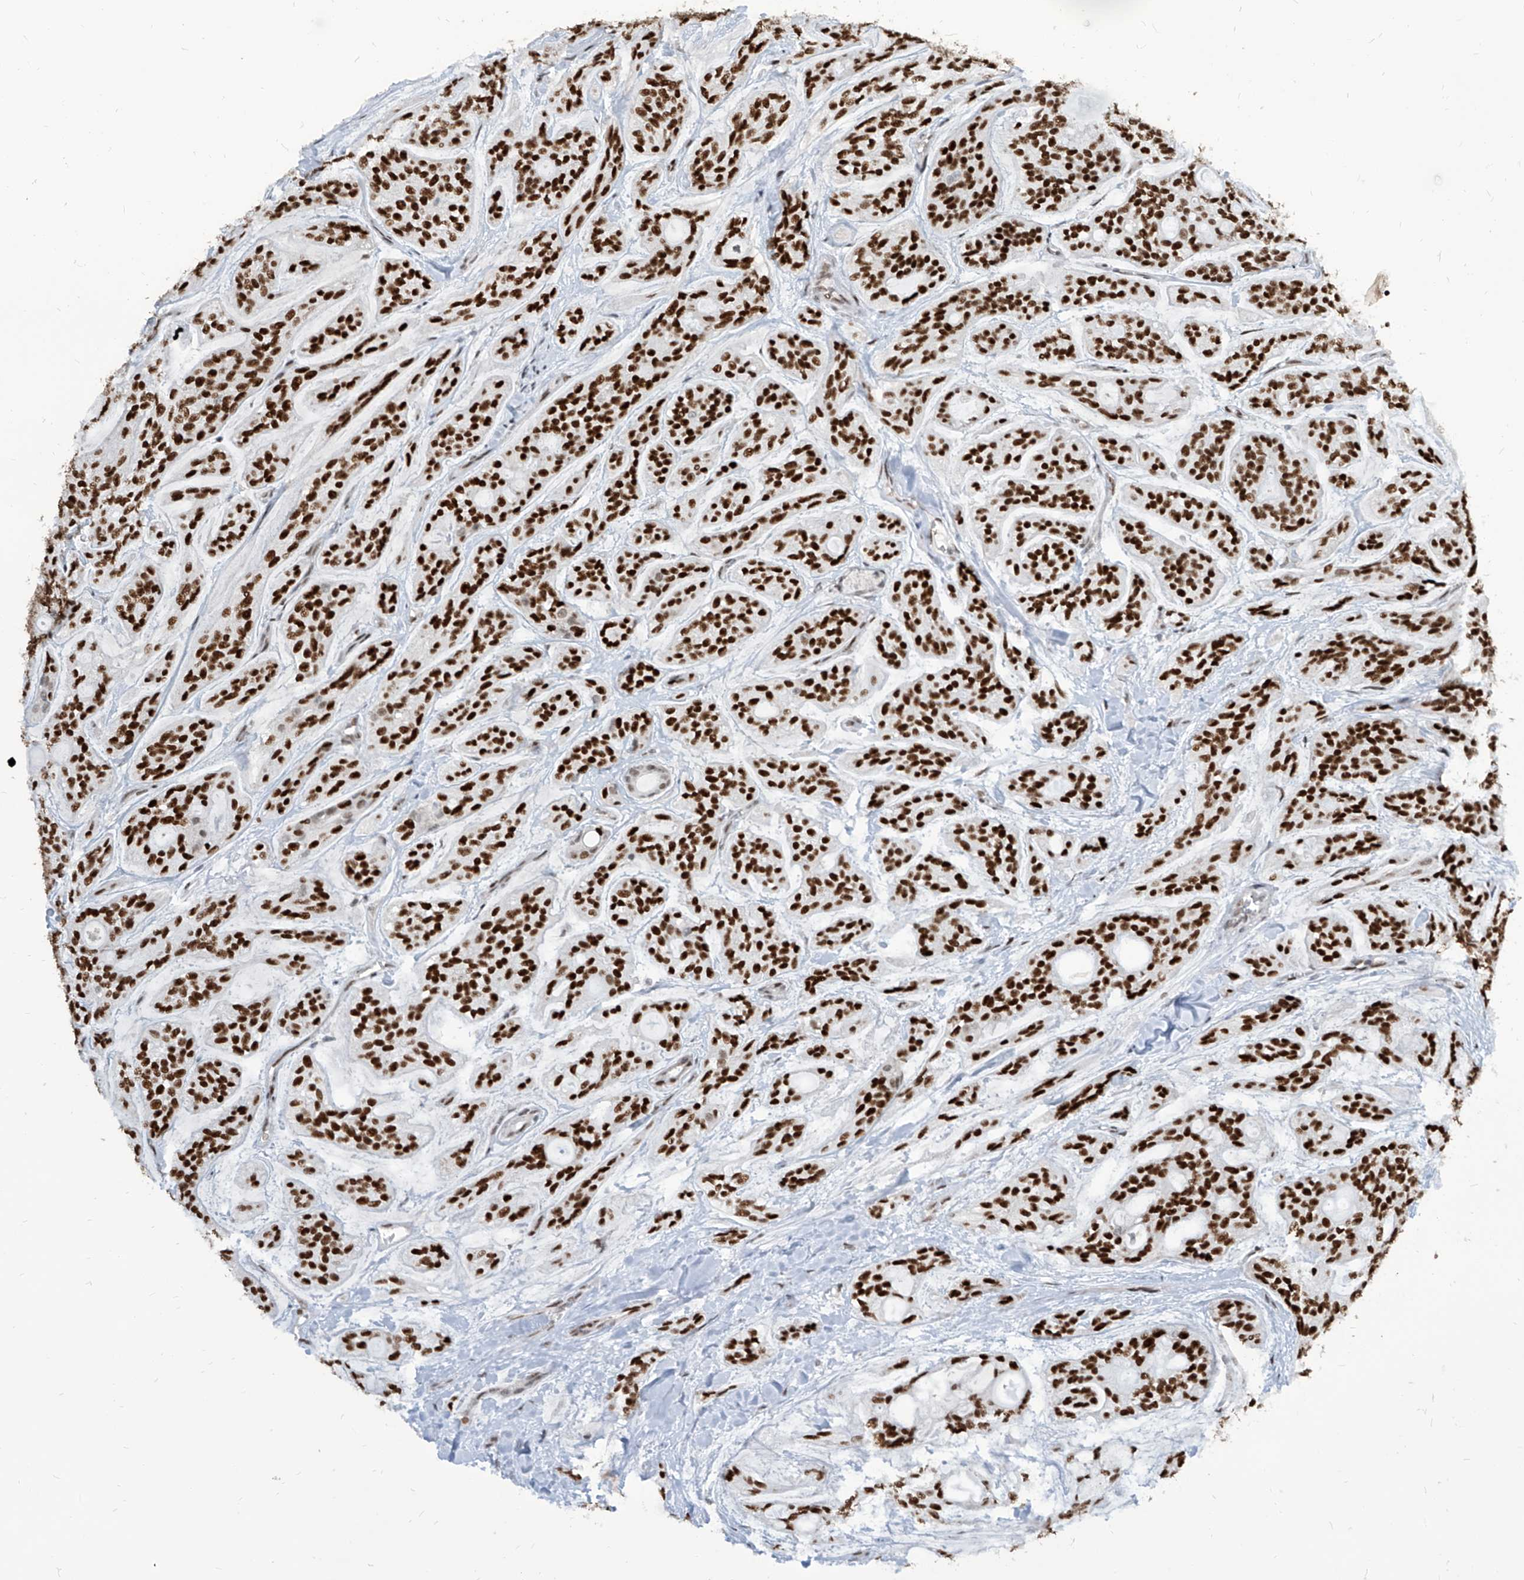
{"staining": {"intensity": "strong", "quantity": ">75%", "location": "nuclear"}, "tissue": "head and neck cancer", "cell_type": "Tumor cells", "image_type": "cancer", "snomed": [{"axis": "morphology", "description": "Adenocarcinoma, NOS"}, {"axis": "topography", "description": "Head-Neck"}], "caption": "Protein staining by immunohistochemistry (IHC) shows strong nuclear expression in approximately >75% of tumor cells in adenocarcinoma (head and neck).", "gene": "IRF2", "patient": {"sex": "male", "age": 66}}